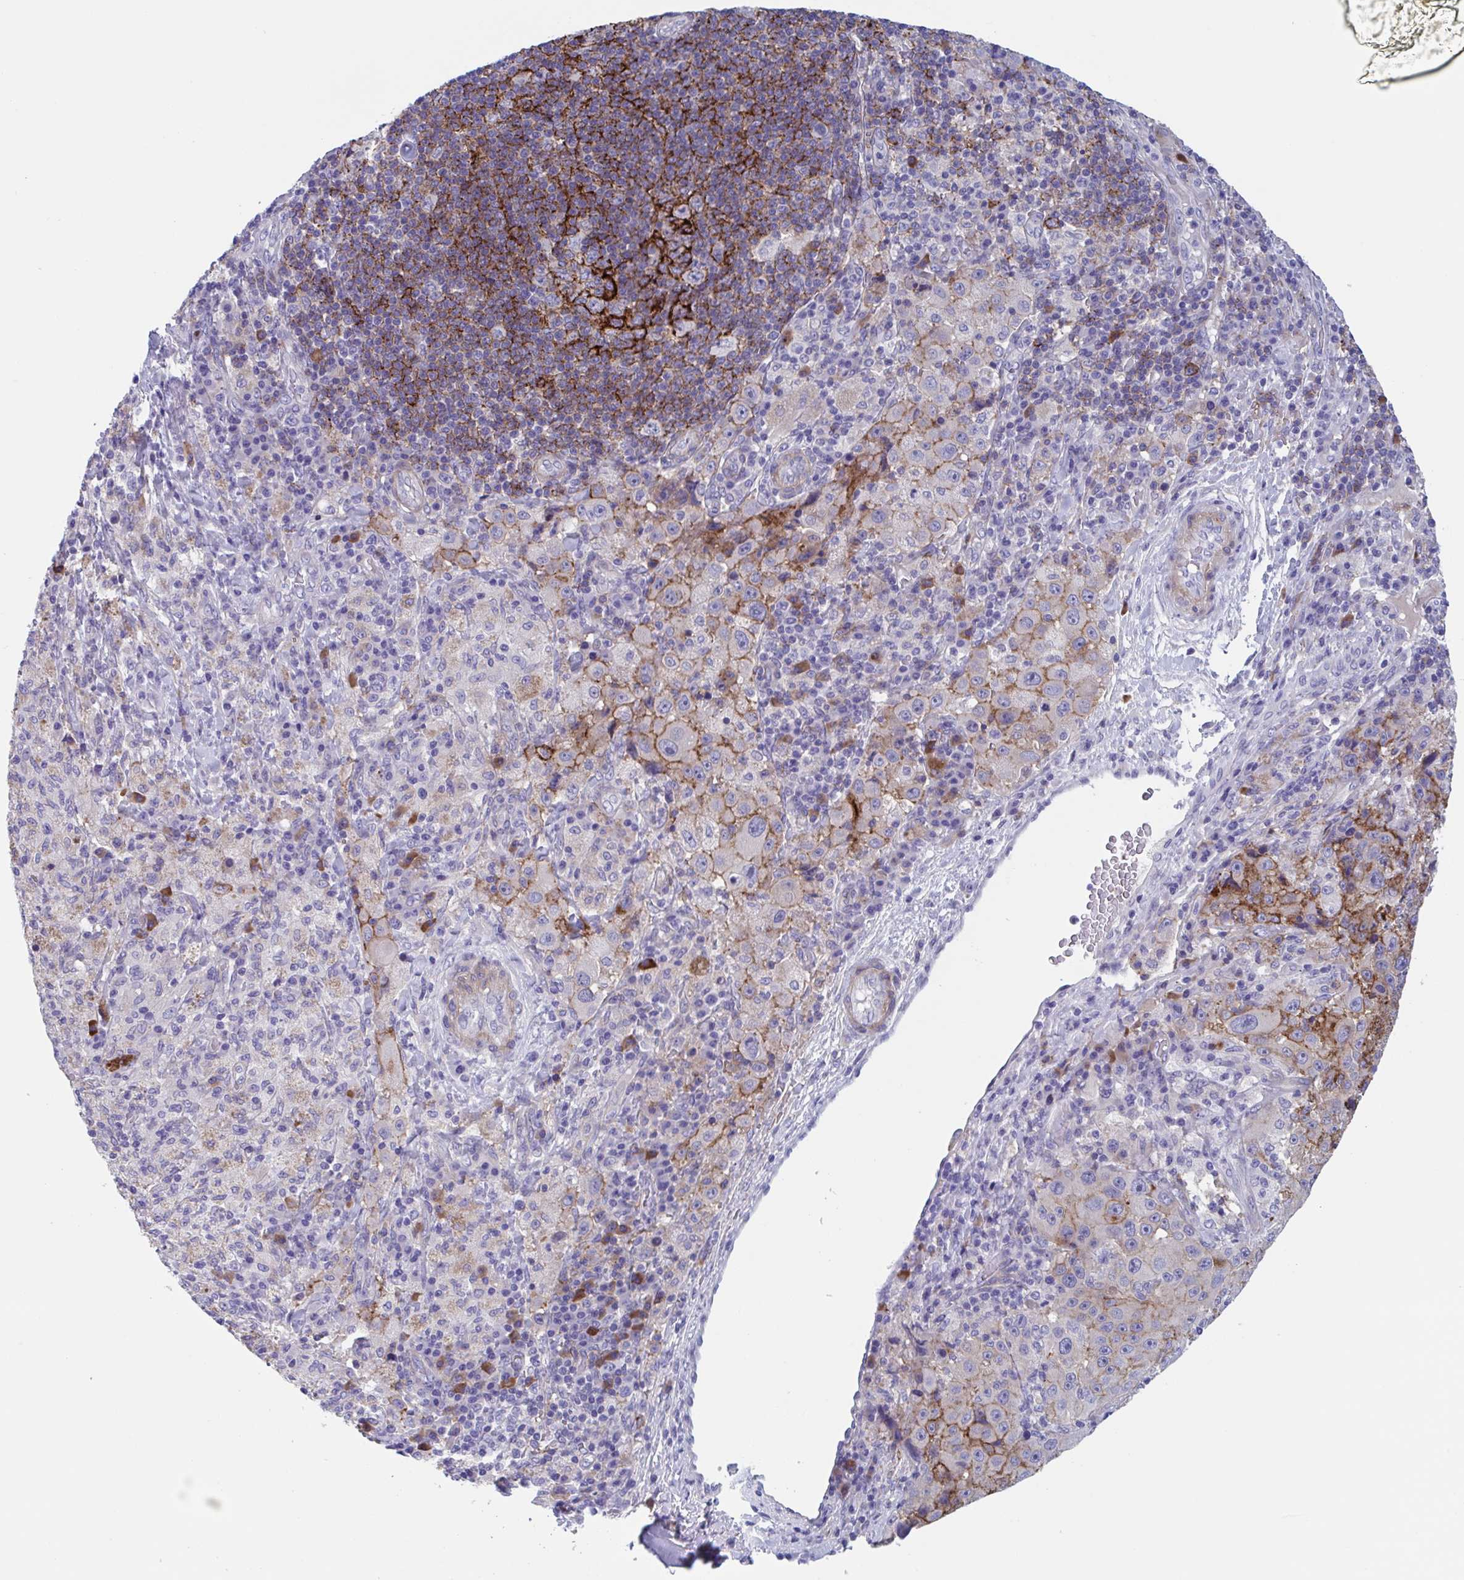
{"staining": {"intensity": "strong", "quantity": "25%-75%", "location": "cytoplasmic/membranous"}, "tissue": "melanoma", "cell_type": "Tumor cells", "image_type": "cancer", "snomed": [{"axis": "morphology", "description": "Malignant melanoma, Metastatic site"}, {"axis": "topography", "description": "Lymph node"}], "caption": "Malignant melanoma (metastatic site) tissue shows strong cytoplasmic/membranous staining in approximately 25%-75% of tumor cells, visualized by immunohistochemistry.", "gene": "LPIN3", "patient": {"sex": "male", "age": 62}}